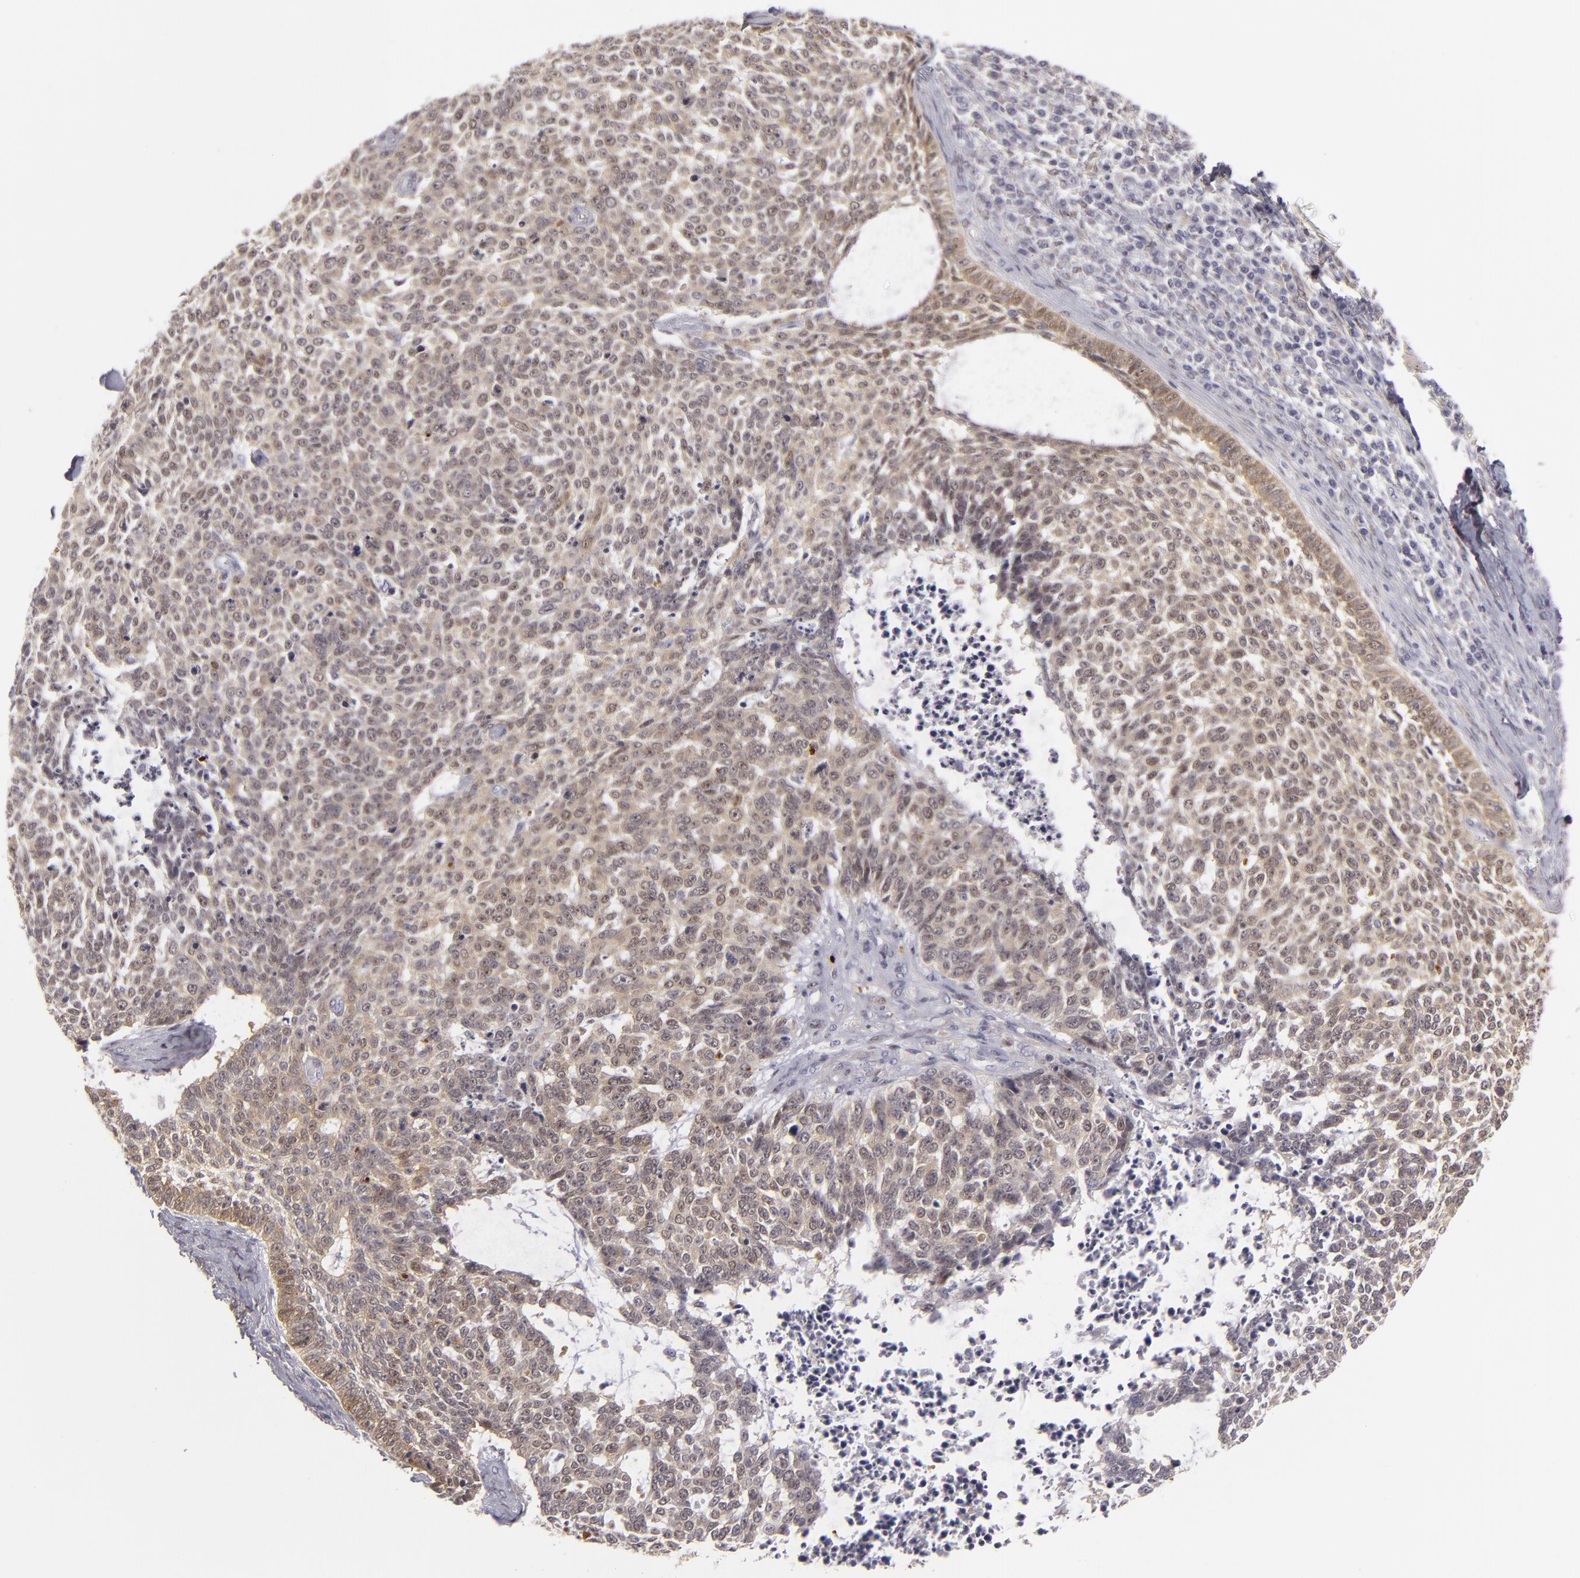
{"staining": {"intensity": "weak", "quantity": "25%-75%", "location": "cytoplasmic/membranous,nuclear"}, "tissue": "skin cancer", "cell_type": "Tumor cells", "image_type": "cancer", "snomed": [{"axis": "morphology", "description": "Basal cell carcinoma"}, {"axis": "topography", "description": "Skin"}], "caption": "IHC histopathology image of basal cell carcinoma (skin) stained for a protein (brown), which displays low levels of weak cytoplasmic/membranous and nuclear staining in approximately 25%-75% of tumor cells.", "gene": "EFS", "patient": {"sex": "female", "age": 89}}